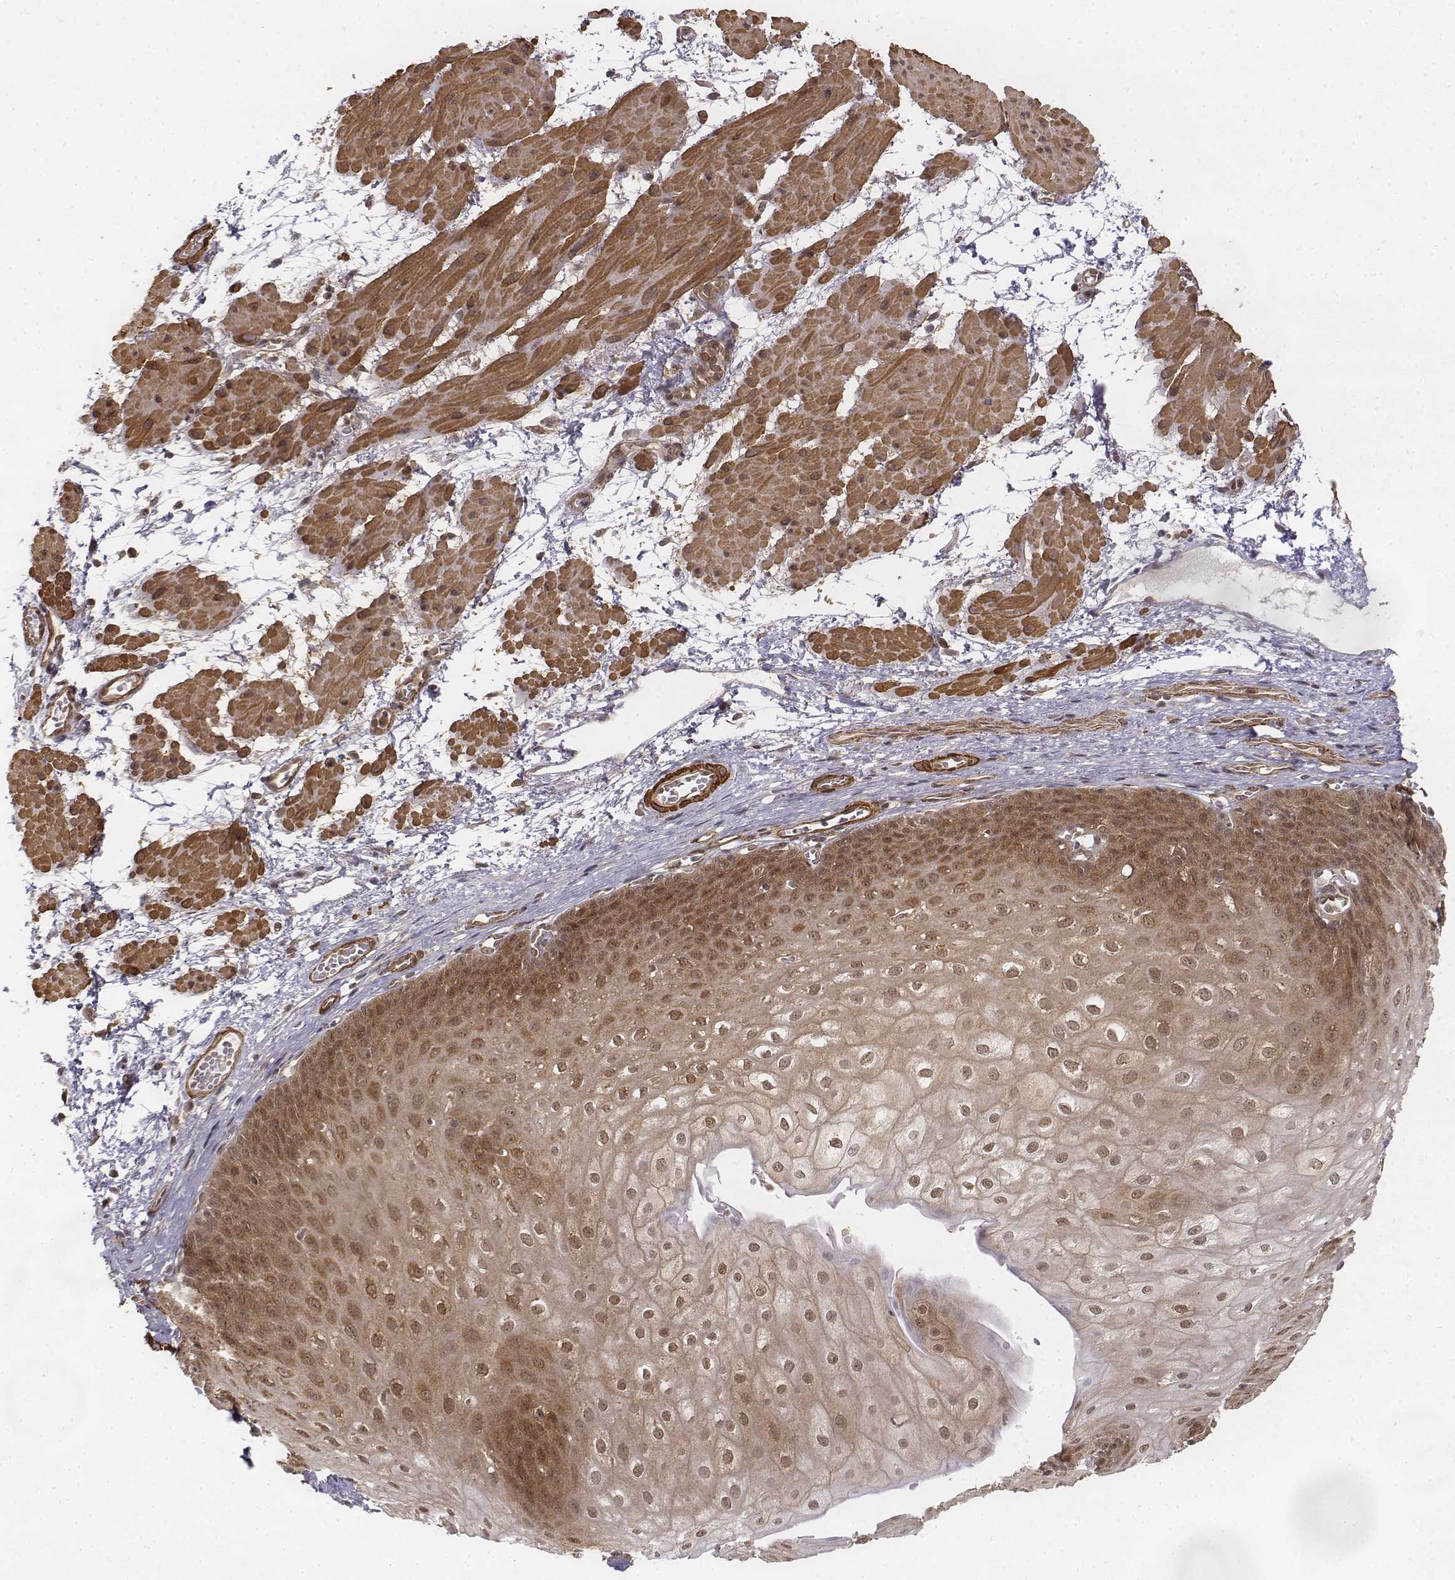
{"staining": {"intensity": "moderate", "quantity": ">75%", "location": "cytoplasmic/membranous,nuclear"}, "tissue": "esophagus", "cell_type": "Squamous epithelial cells", "image_type": "normal", "snomed": [{"axis": "morphology", "description": "Normal tissue, NOS"}, {"axis": "topography", "description": "Esophagus"}], "caption": "DAB (3,3'-diaminobenzidine) immunohistochemical staining of unremarkable human esophagus exhibits moderate cytoplasmic/membranous,nuclear protein positivity in approximately >75% of squamous epithelial cells. (DAB (3,3'-diaminobenzidine) IHC, brown staining for protein, blue staining for nuclei).", "gene": "ZFYVE19", "patient": {"sex": "male", "age": 71}}